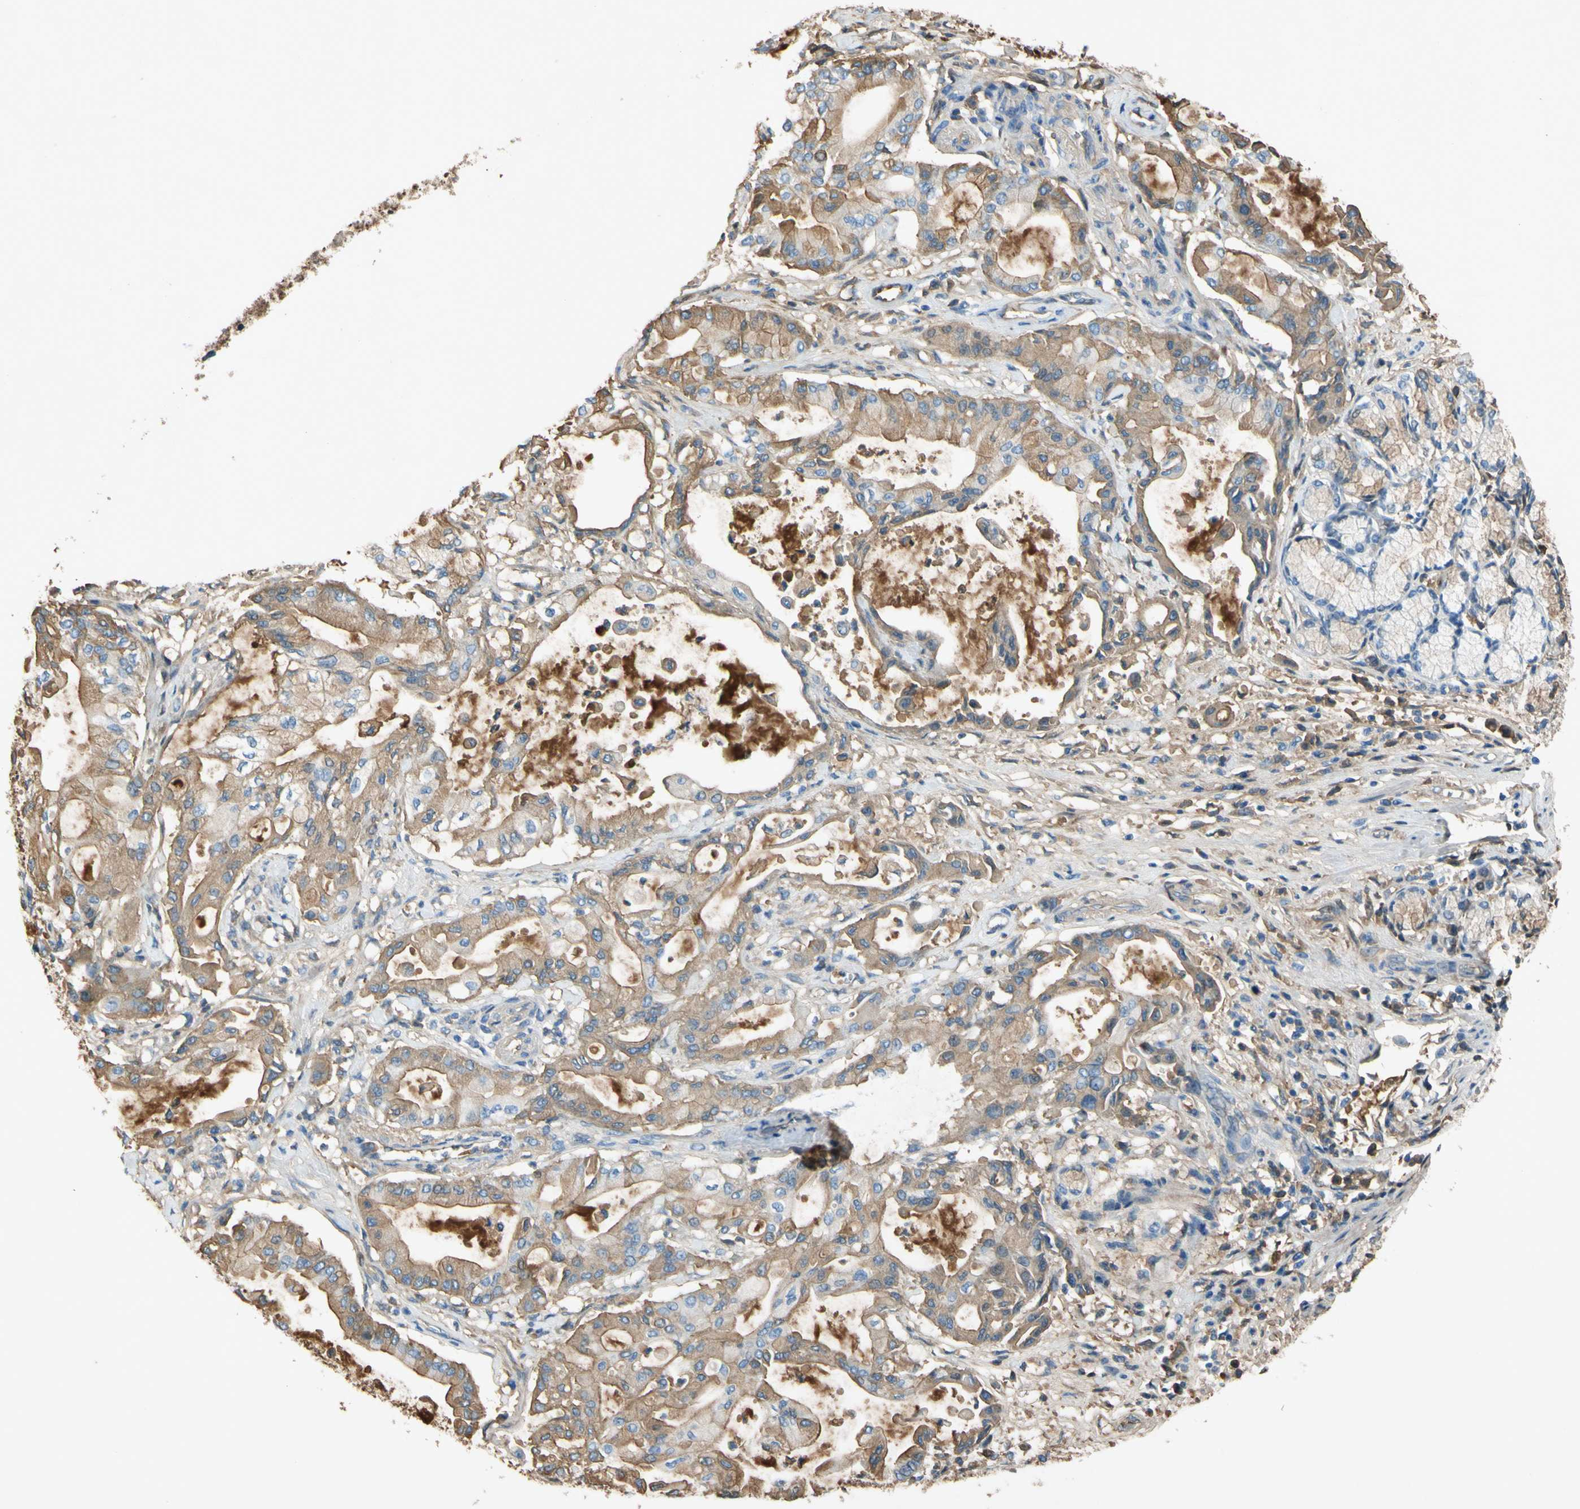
{"staining": {"intensity": "moderate", "quantity": "25%-75%", "location": "cytoplasmic/membranous"}, "tissue": "pancreatic cancer", "cell_type": "Tumor cells", "image_type": "cancer", "snomed": [{"axis": "morphology", "description": "Adenocarcinoma, NOS"}, {"axis": "morphology", "description": "Adenocarcinoma, metastatic, NOS"}, {"axis": "topography", "description": "Lymph node"}, {"axis": "topography", "description": "Pancreas"}, {"axis": "topography", "description": "Duodenum"}], "caption": "Immunohistochemistry photomicrograph of pancreatic cancer stained for a protein (brown), which demonstrates medium levels of moderate cytoplasmic/membranous positivity in approximately 25%-75% of tumor cells.", "gene": "TIMP2", "patient": {"sex": "female", "age": 64}}